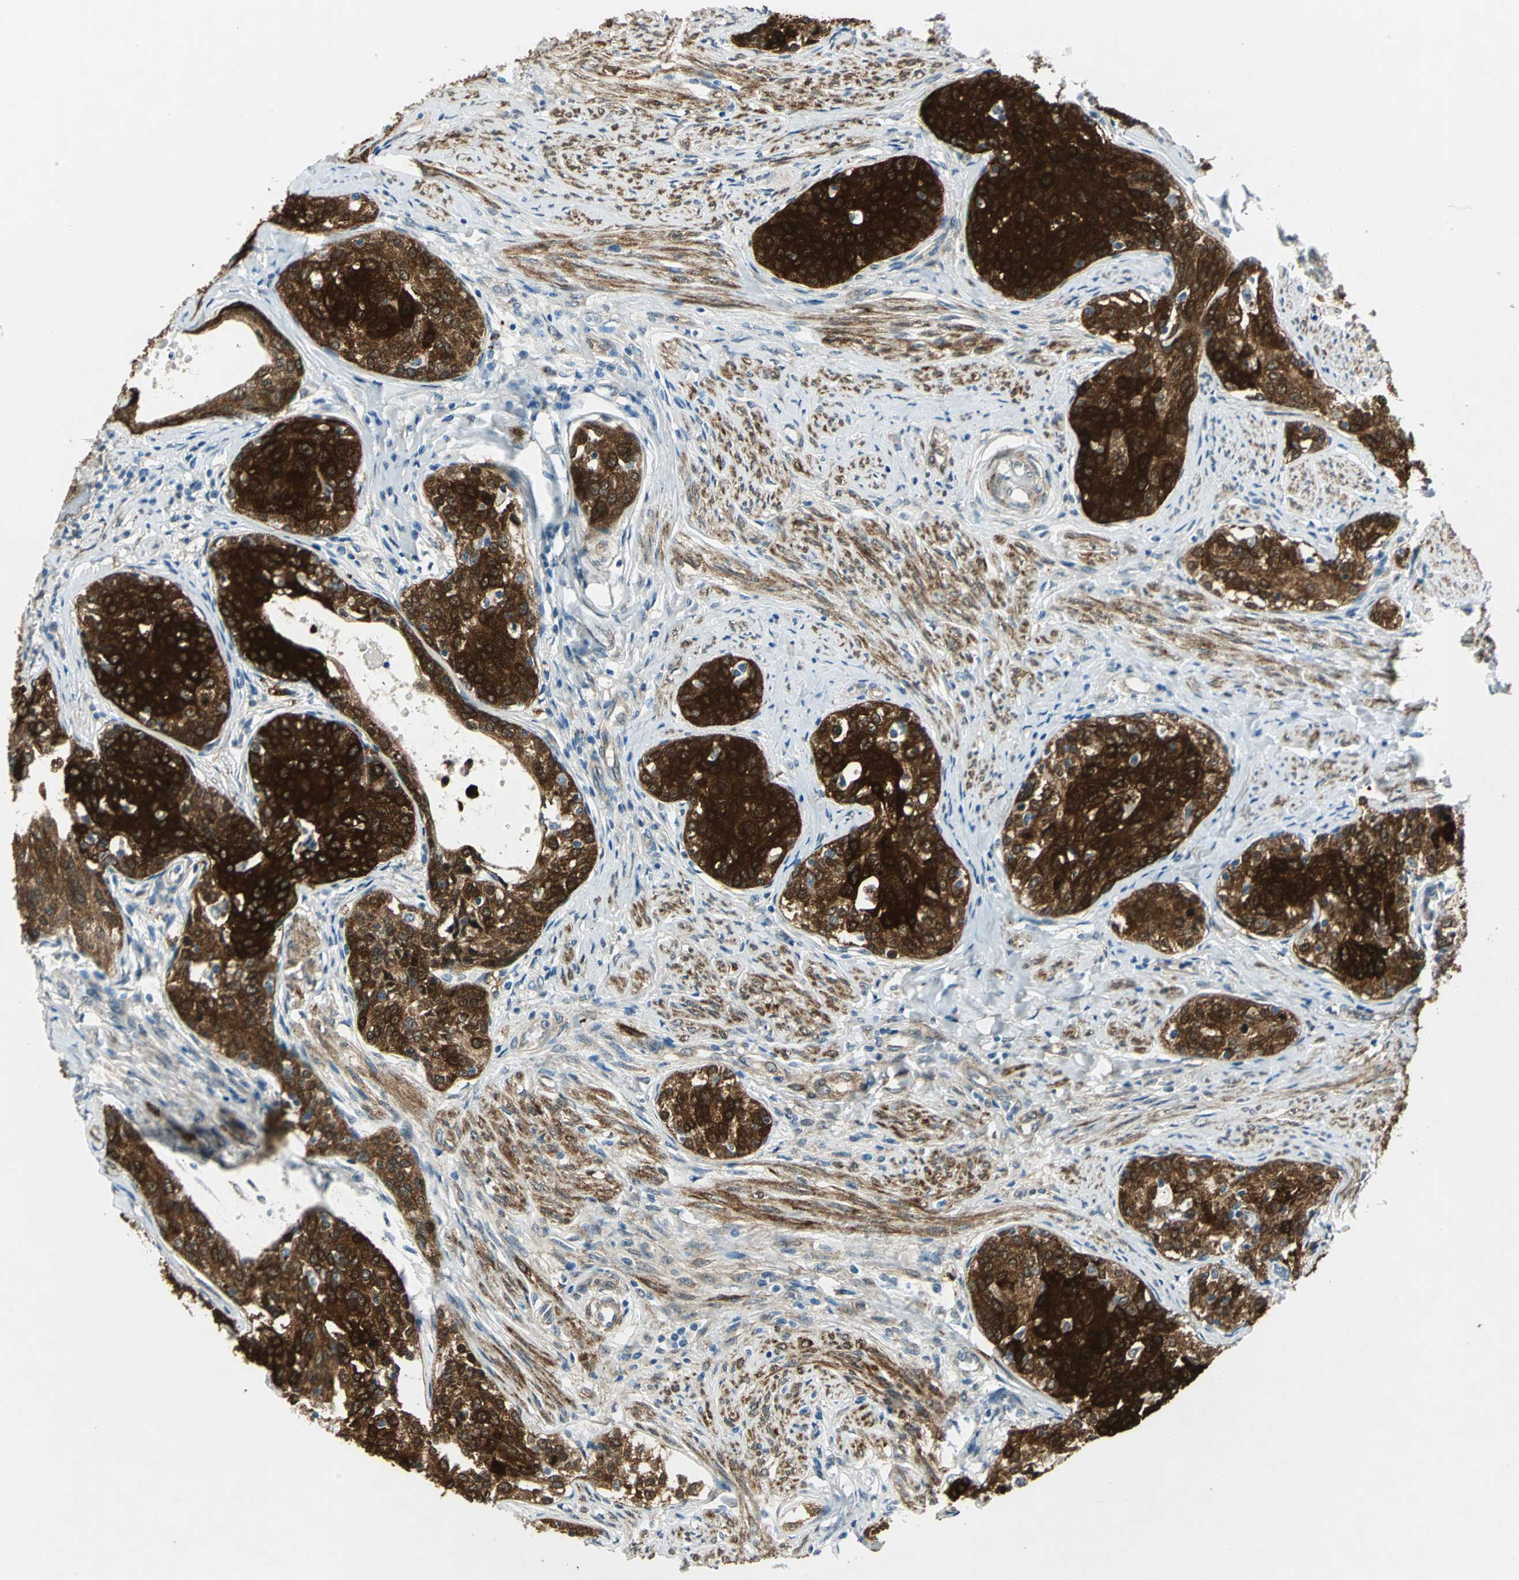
{"staining": {"intensity": "strong", "quantity": ">75%", "location": "cytoplasmic/membranous"}, "tissue": "cervical cancer", "cell_type": "Tumor cells", "image_type": "cancer", "snomed": [{"axis": "morphology", "description": "Squamous cell carcinoma, NOS"}, {"axis": "morphology", "description": "Adenocarcinoma, NOS"}, {"axis": "topography", "description": "Cervix"}], "caption": "A brown stain labels strong cytoplasmic/membranous positivity of a protein in human cervical cancer (squamous cell carcinoma) tumor cells.", "gene": "HSPB1", "patient": {"sex": "female", "age": 52}}